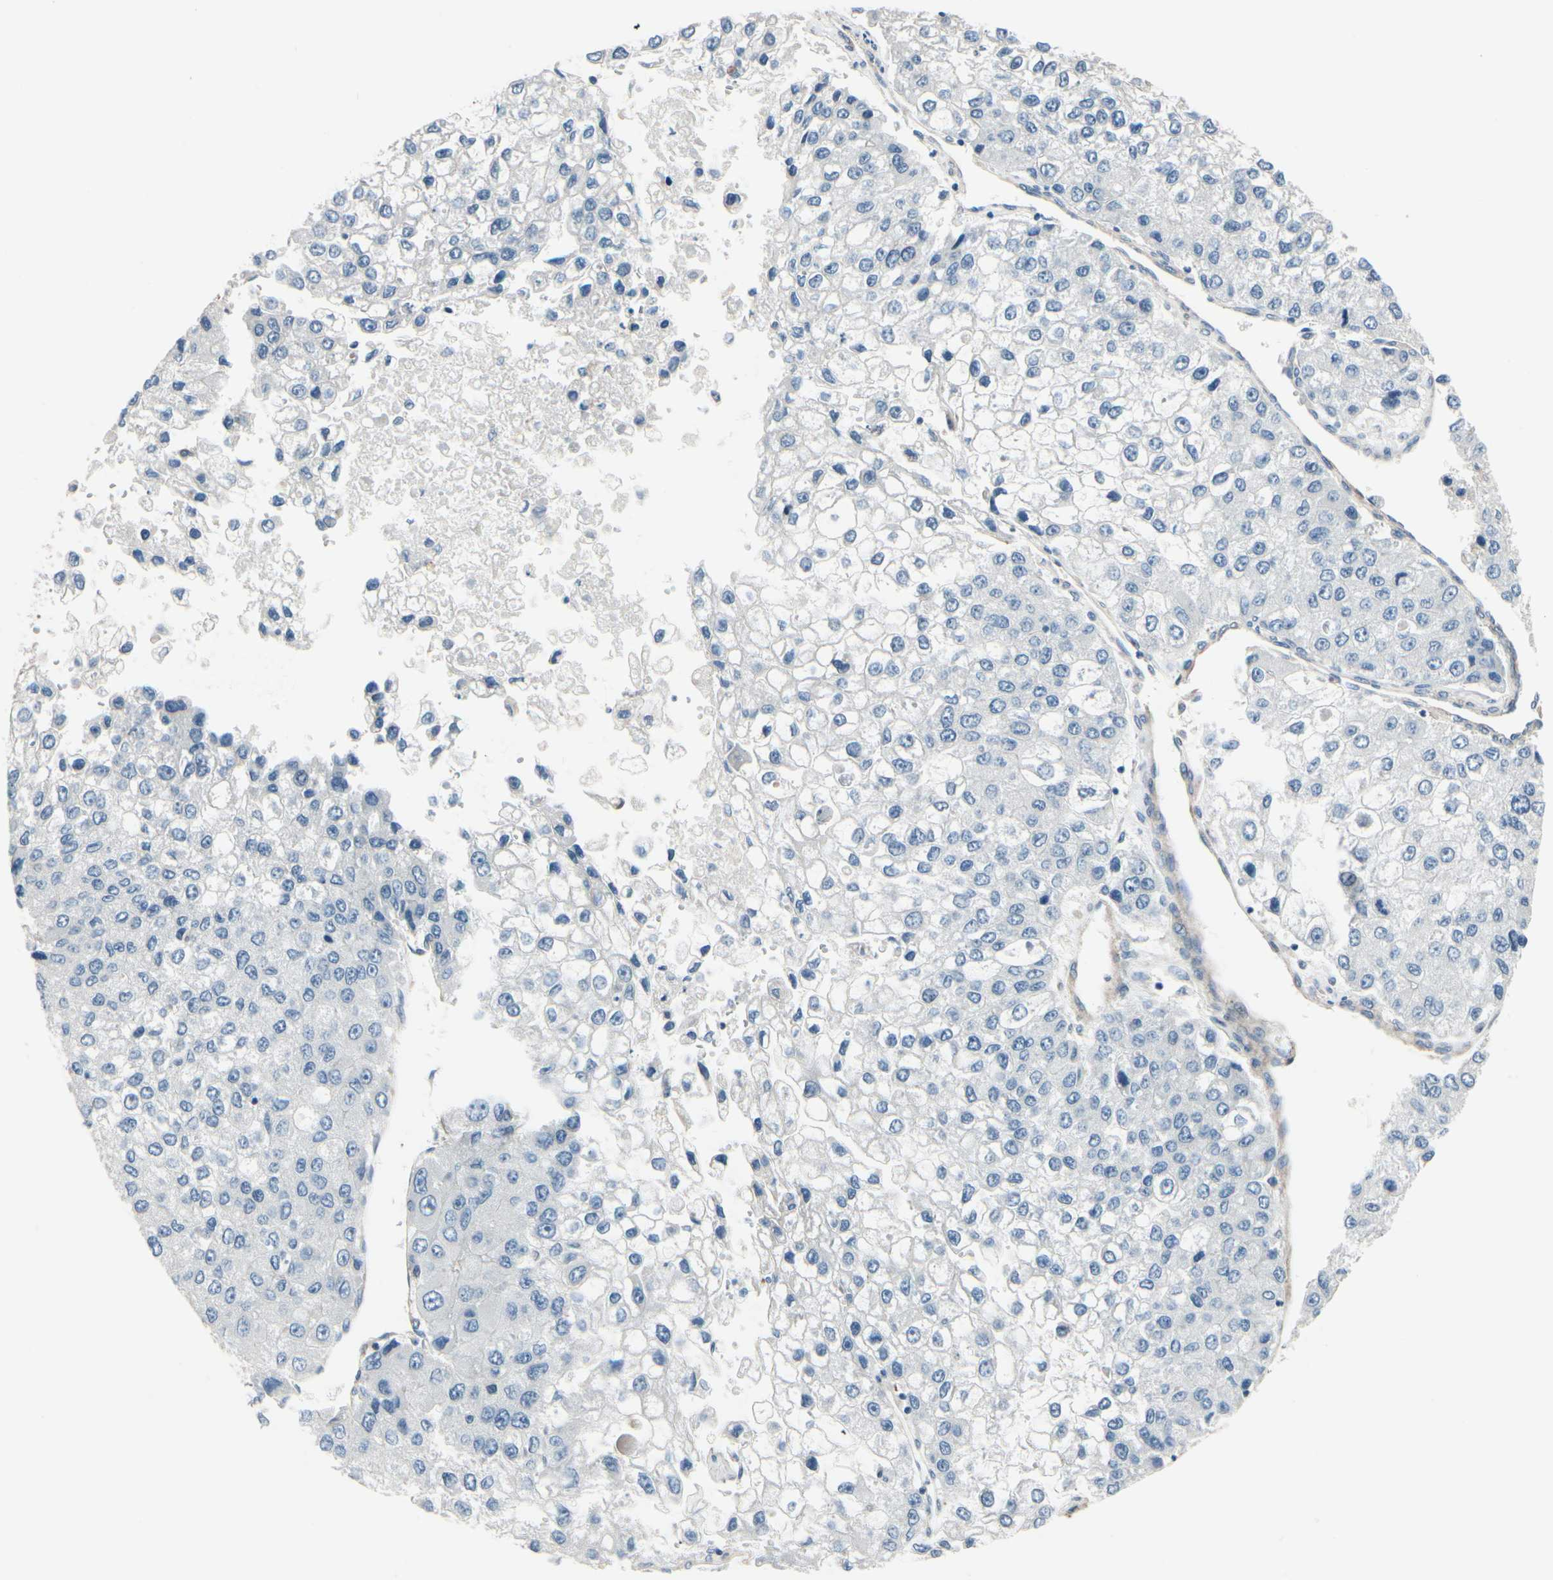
{"staining": {"intensity": "negative", "quantity": "none", "location": "none"}, "tissue": "liver cancer", "cell_type": "Tumor cells", "image_type": "cancer", "snomed": [{"axis": "morphology", "description": "Carcinoma, Hepatocellular, NOS"}, {"axis": "topography", "description": "Liver"}], "caption": "This is an immunohistochemistry image of liver cancer. There is no positivity in tumor cells.", "gene": "TPM1", "patient": {"sex": "female", "age": 66}}